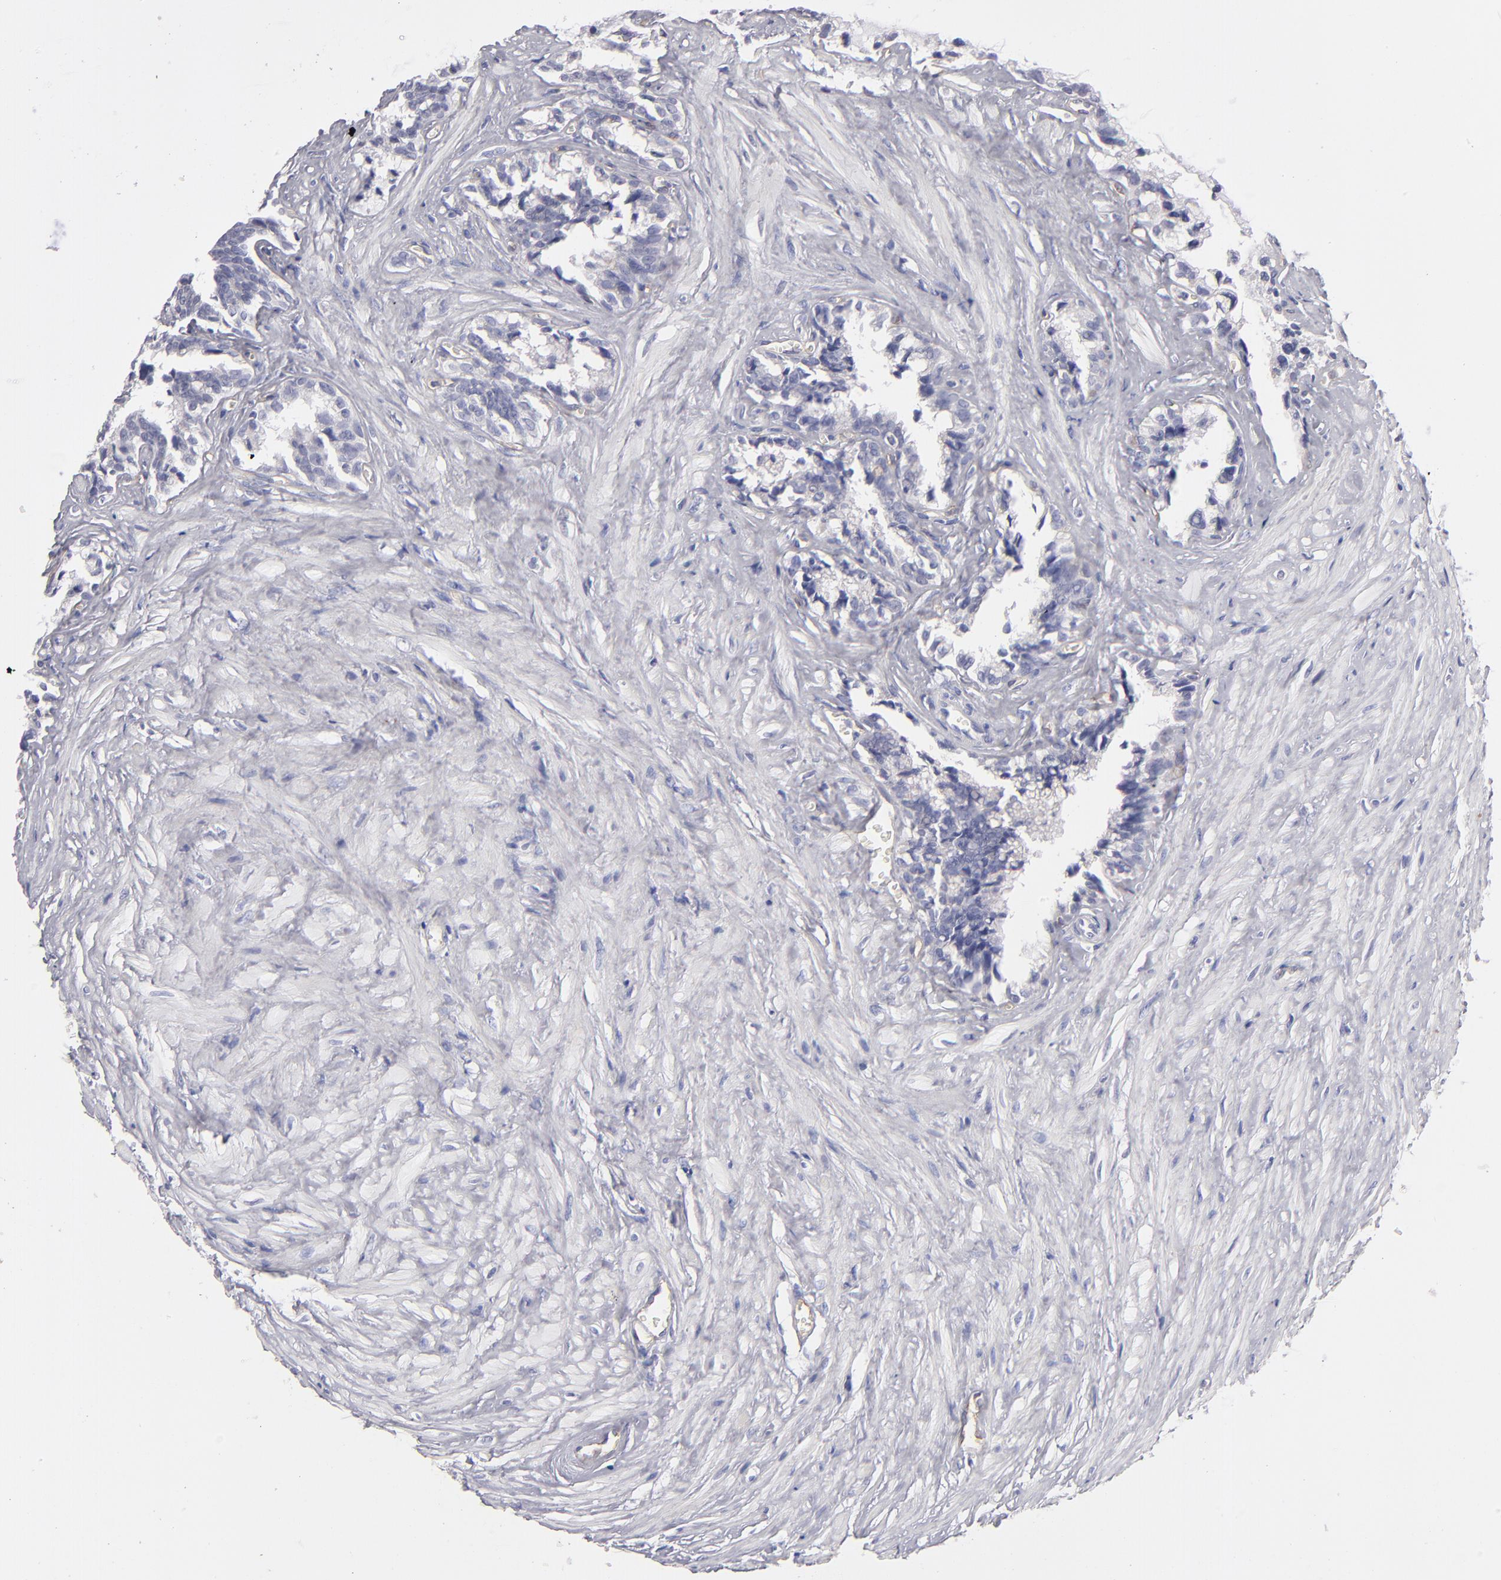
{"staining": {"intensity": "negative", "quantity": "none", "location": "none"}, "tissue": "seminal vesicle", "cell_type": "Glandular cells", "image_type": "normal", "snomed": [{"axis": "morphology", "description": "Normal tissue, NOS"}, {"axis": "topography", "description": "Seminal veicle"}], "caption": "Immunohistochemistry photomicrograph of benign seminal vesicle stained for a protein (brown), which displays no expression in glandular cells. (Stains: DAB (3,3'-diaminobenzidine) immunohistochemistry with hematoxylin counter stain, Microscopy: brightfield microscopy at high magnification).", "gene": "PLVAP", "patient": {"sex": "male", "age": 60}}